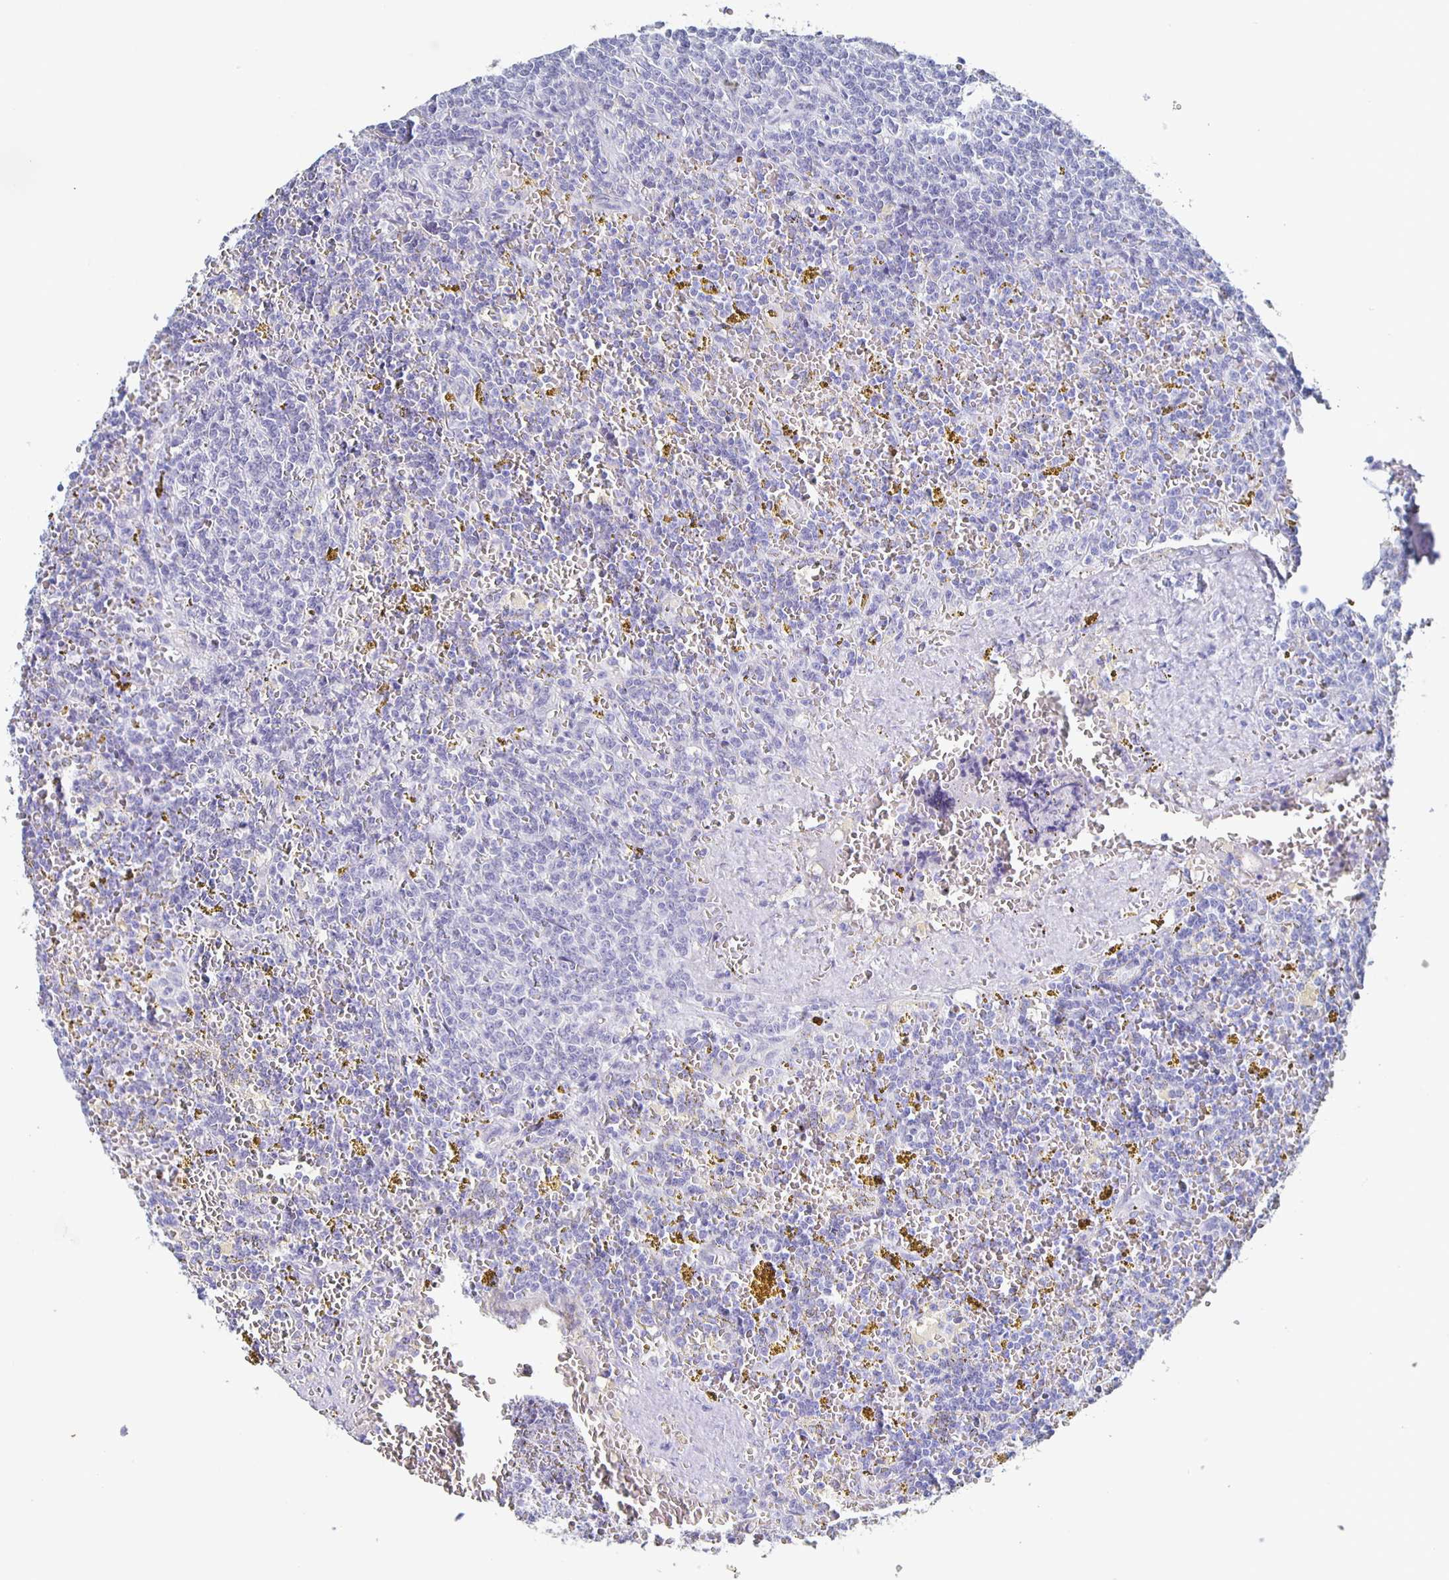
{"staining": {"intensity": "negative", "quantity": "none", "location": "none"}, "tissue": "lymphoma", "cell_type": "Tumor cells", "image_type": "cancer", "snomed": [{"axis": "morphology", "description": "Malignant lymphoma, non-Hodgkin's type, Low grade"}, {"axis": "topography", "description": "Spleen"}, {"axis": "topography", "description": "Lymph node"}], "caption": "Immunohistochemistry (IHC) histopathology image of human lymphoma stained for a protein (brown), which exhibits no positivity in tumor cells.", "gene": "CCDC17", "patient": {"sex": "female", "age": 66}}